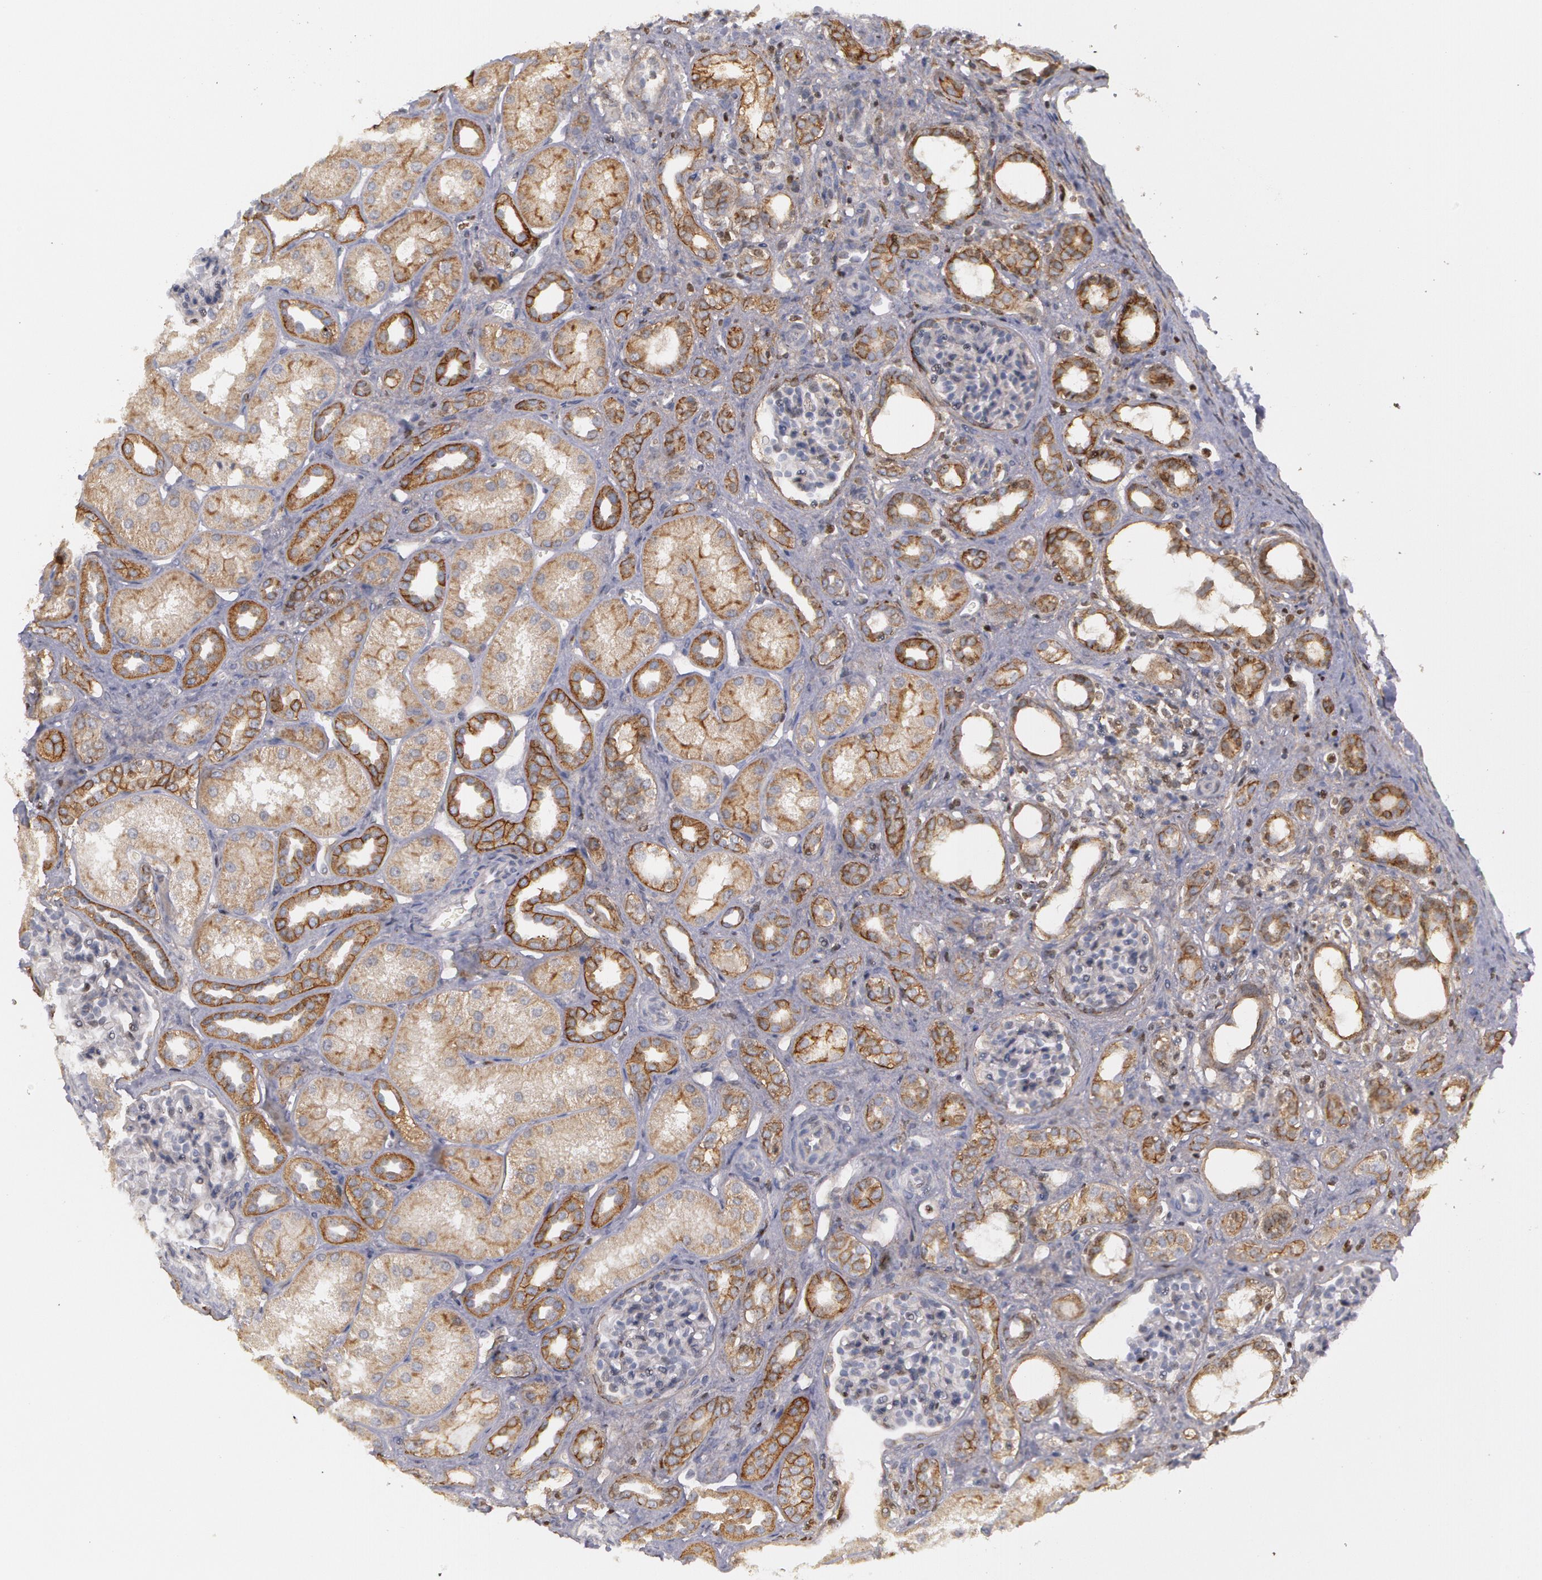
{"staining": {"intensity": "negative", "quantity": "none", "location": "none"}, "tissue": "kidney", "cell_type": "Cells in glomeruli", "image_type": "normal", "snomed": [{"axis": "morphology", "description": "Normal tissue, NOS"}, {"axis": "topography", "description": "Kidney"}], "caption": "IHC of normal kidney exhibits no staining in cells in glomeruli. The staining was performed using DAB (3,3'-diaminobenzidine) to visualize the protein expression in brown, while the nuclei were stained in blue with hematoxylin (Magnification: 20x).", "gene": "ERBB2", "patient": {"sex": "male", "age": 7}}